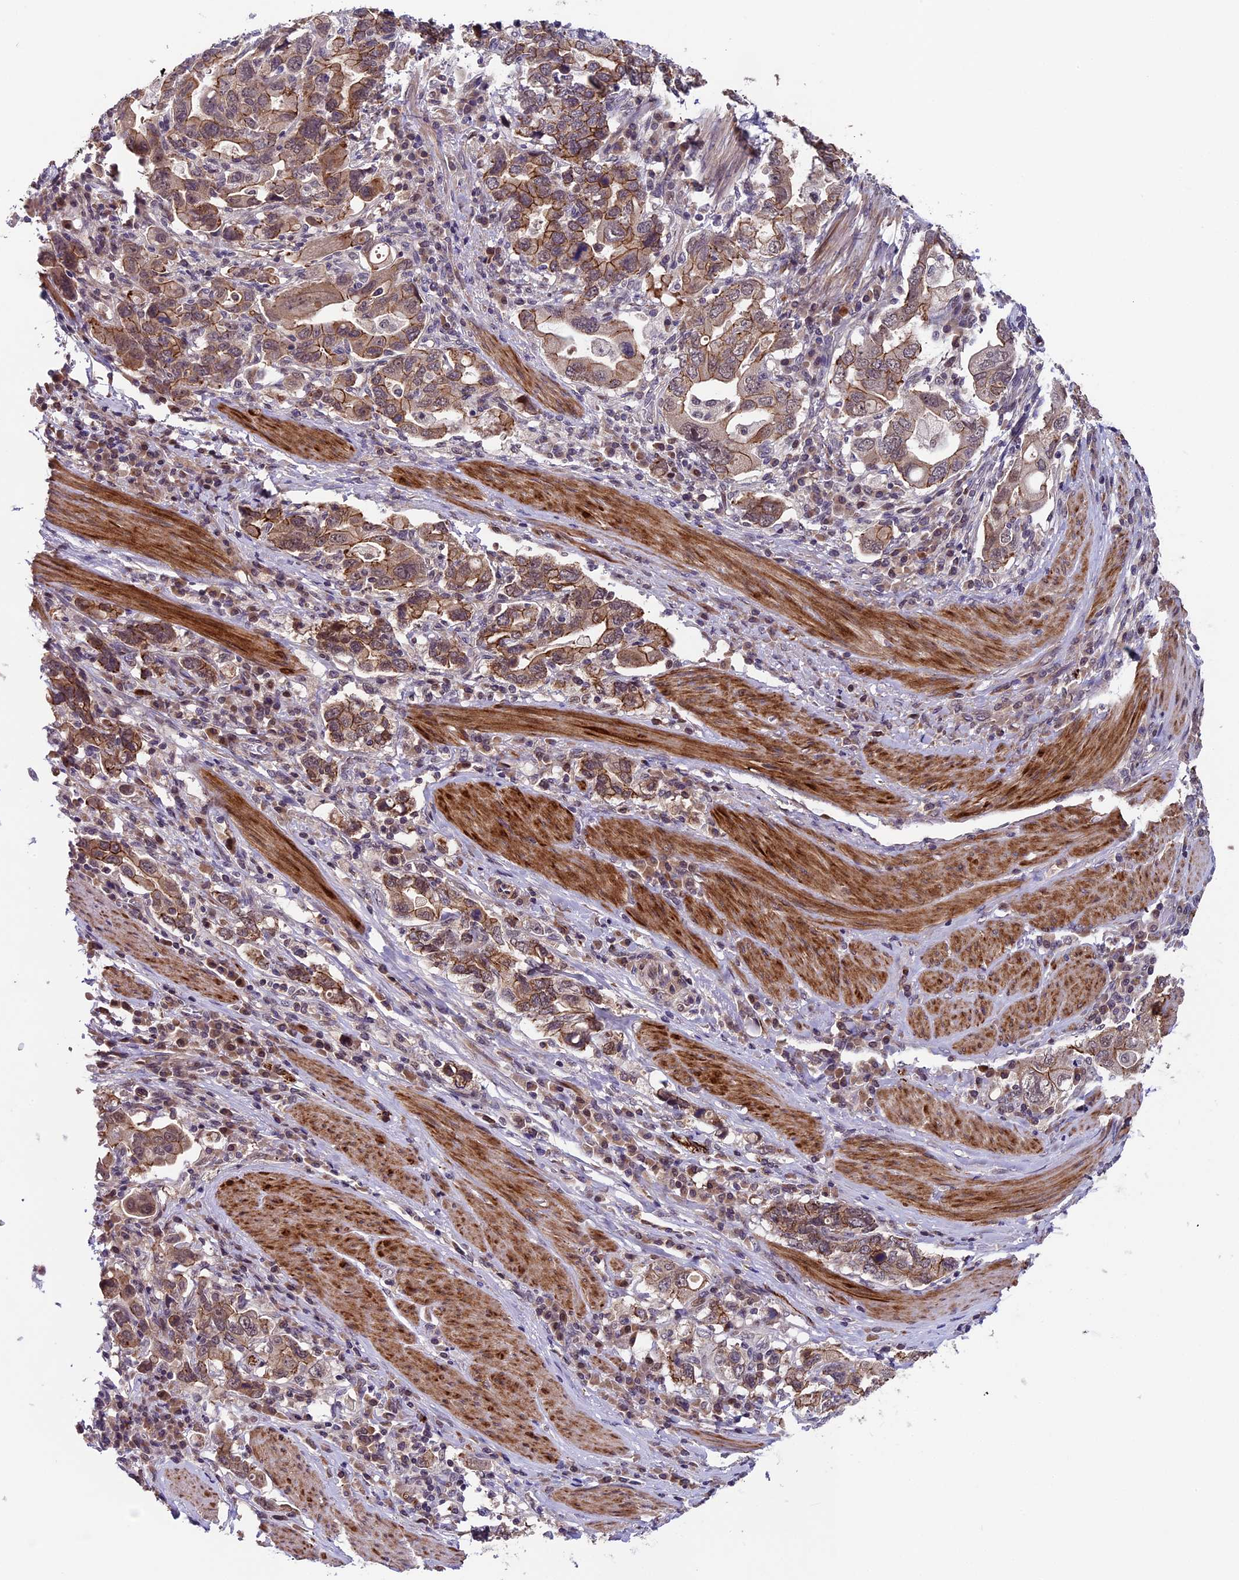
{"staining": {"intensity": "weak", "quantity": "<25%", "location": "cytoplasmic/membranous"}, "tissue": "stomach cancer", "cell_type": "Tumor cells", "image_type": "cancer", "snomed": [{"axis": "morphology", "description": "Adenocarcinoma, NOS"}, {"axis": "topography", "description": "Stomach, upper"}, {"axis": "topography", "description": "Stomach"}], "caption": "IHC image of human stomach cancer stained for a protein (brown), which exhibits no positivity in tumor cells.", "gene": "SIPA1L3", "patient": {"sex": "male", "age": 62}}